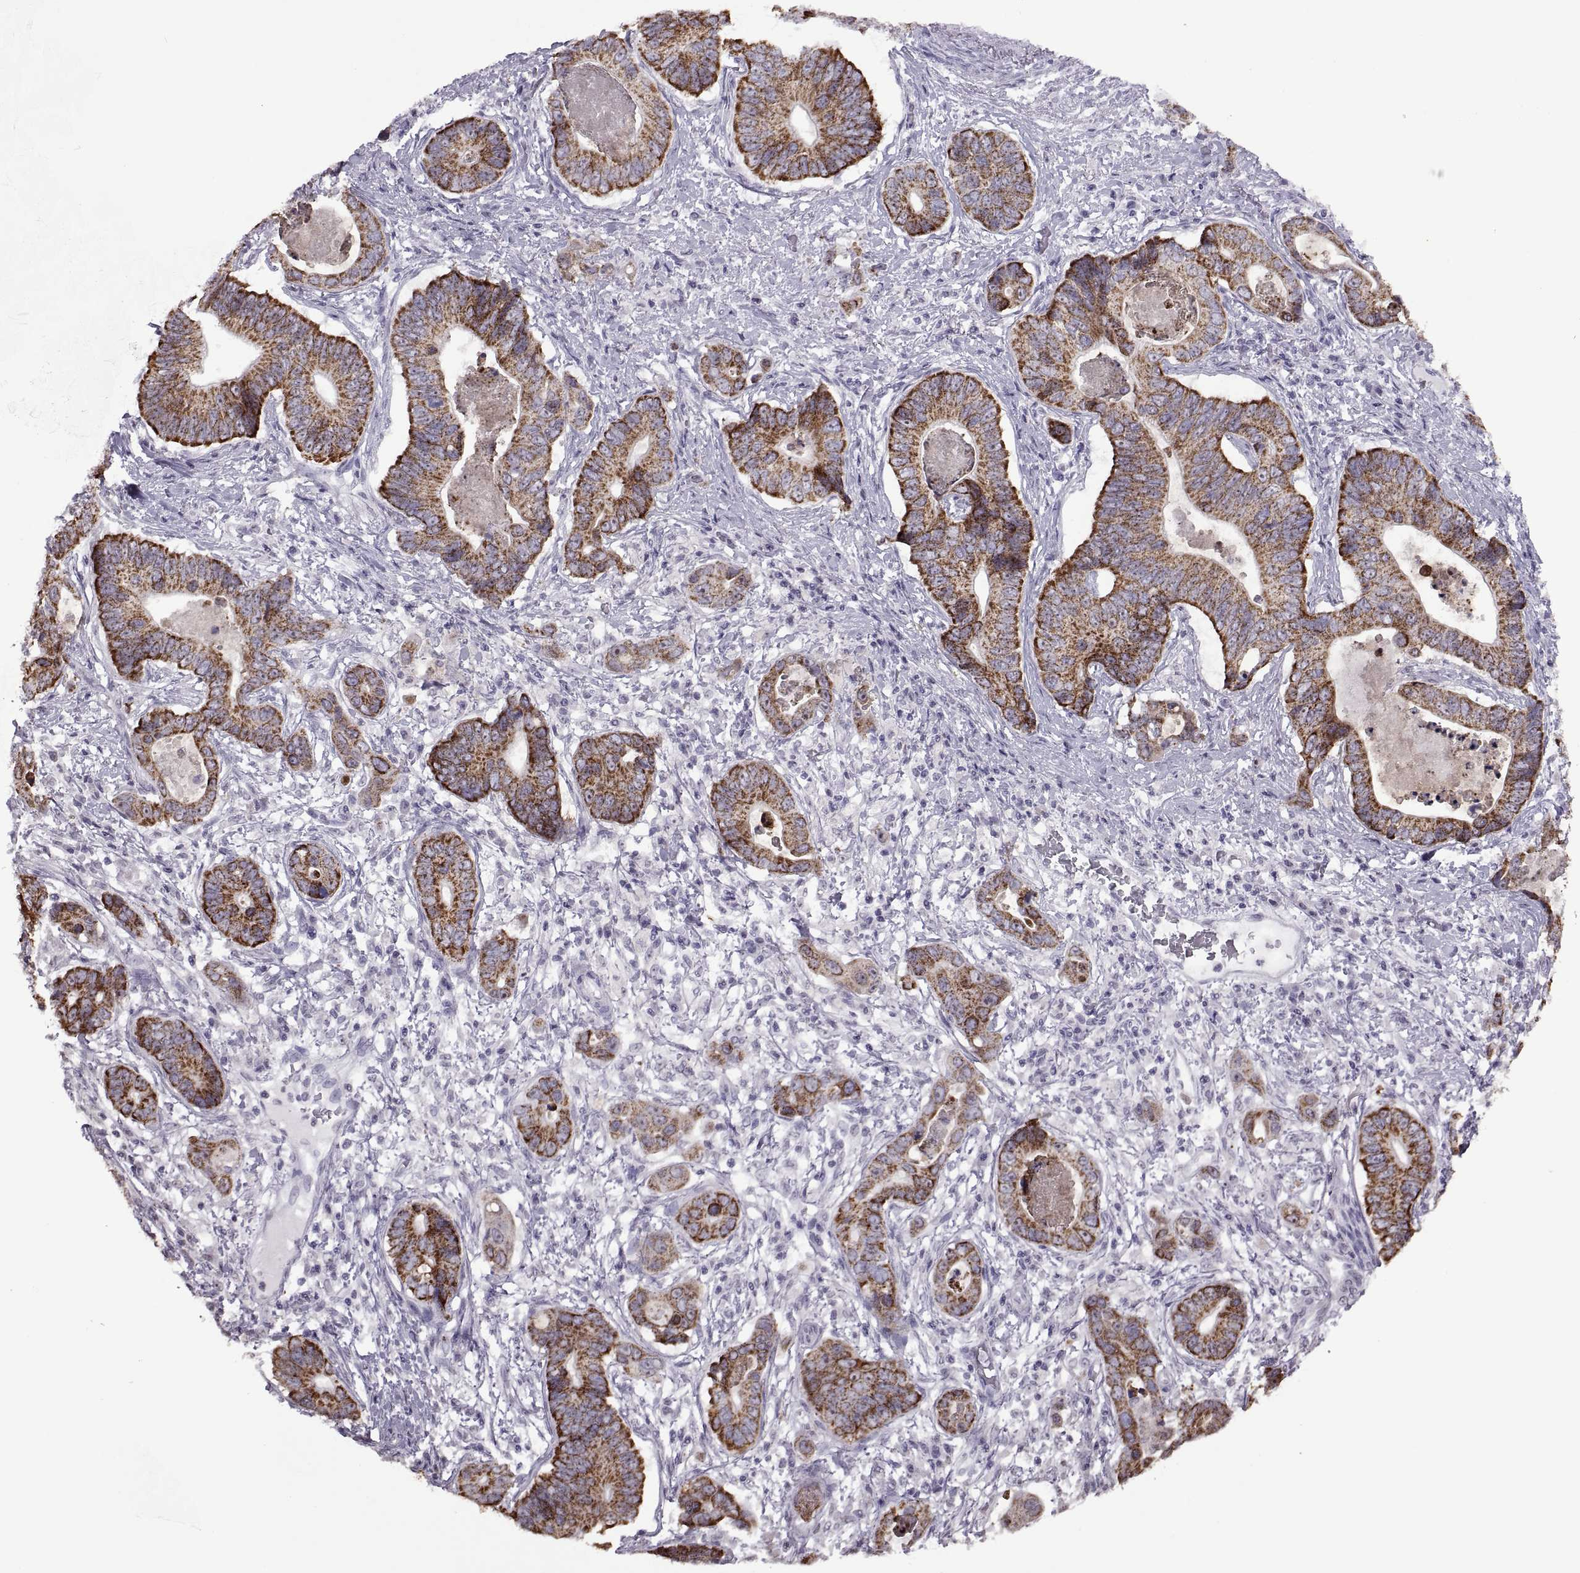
{"staining": {"intensity": "strong", "quantity": "25%-75%", "location": "cytoplasmic/membranous"}, "tissue": "stomach cancer", "cell_type": "Tumor cells", "image_type": "cancer", "snomed": [{"axis": "morphology", "description": "Adenocarcinoma, NOS"}, {"axis": "topography", "description": "Stomach"}], "caption": "Protein staining of stomach cancer tissue exhibits strong cytoplasmic/membranous expression in approximately 25%-75% of tumor cells.", "gene": "ASIC2", "patient": {"sex": "male", "age": 84}}